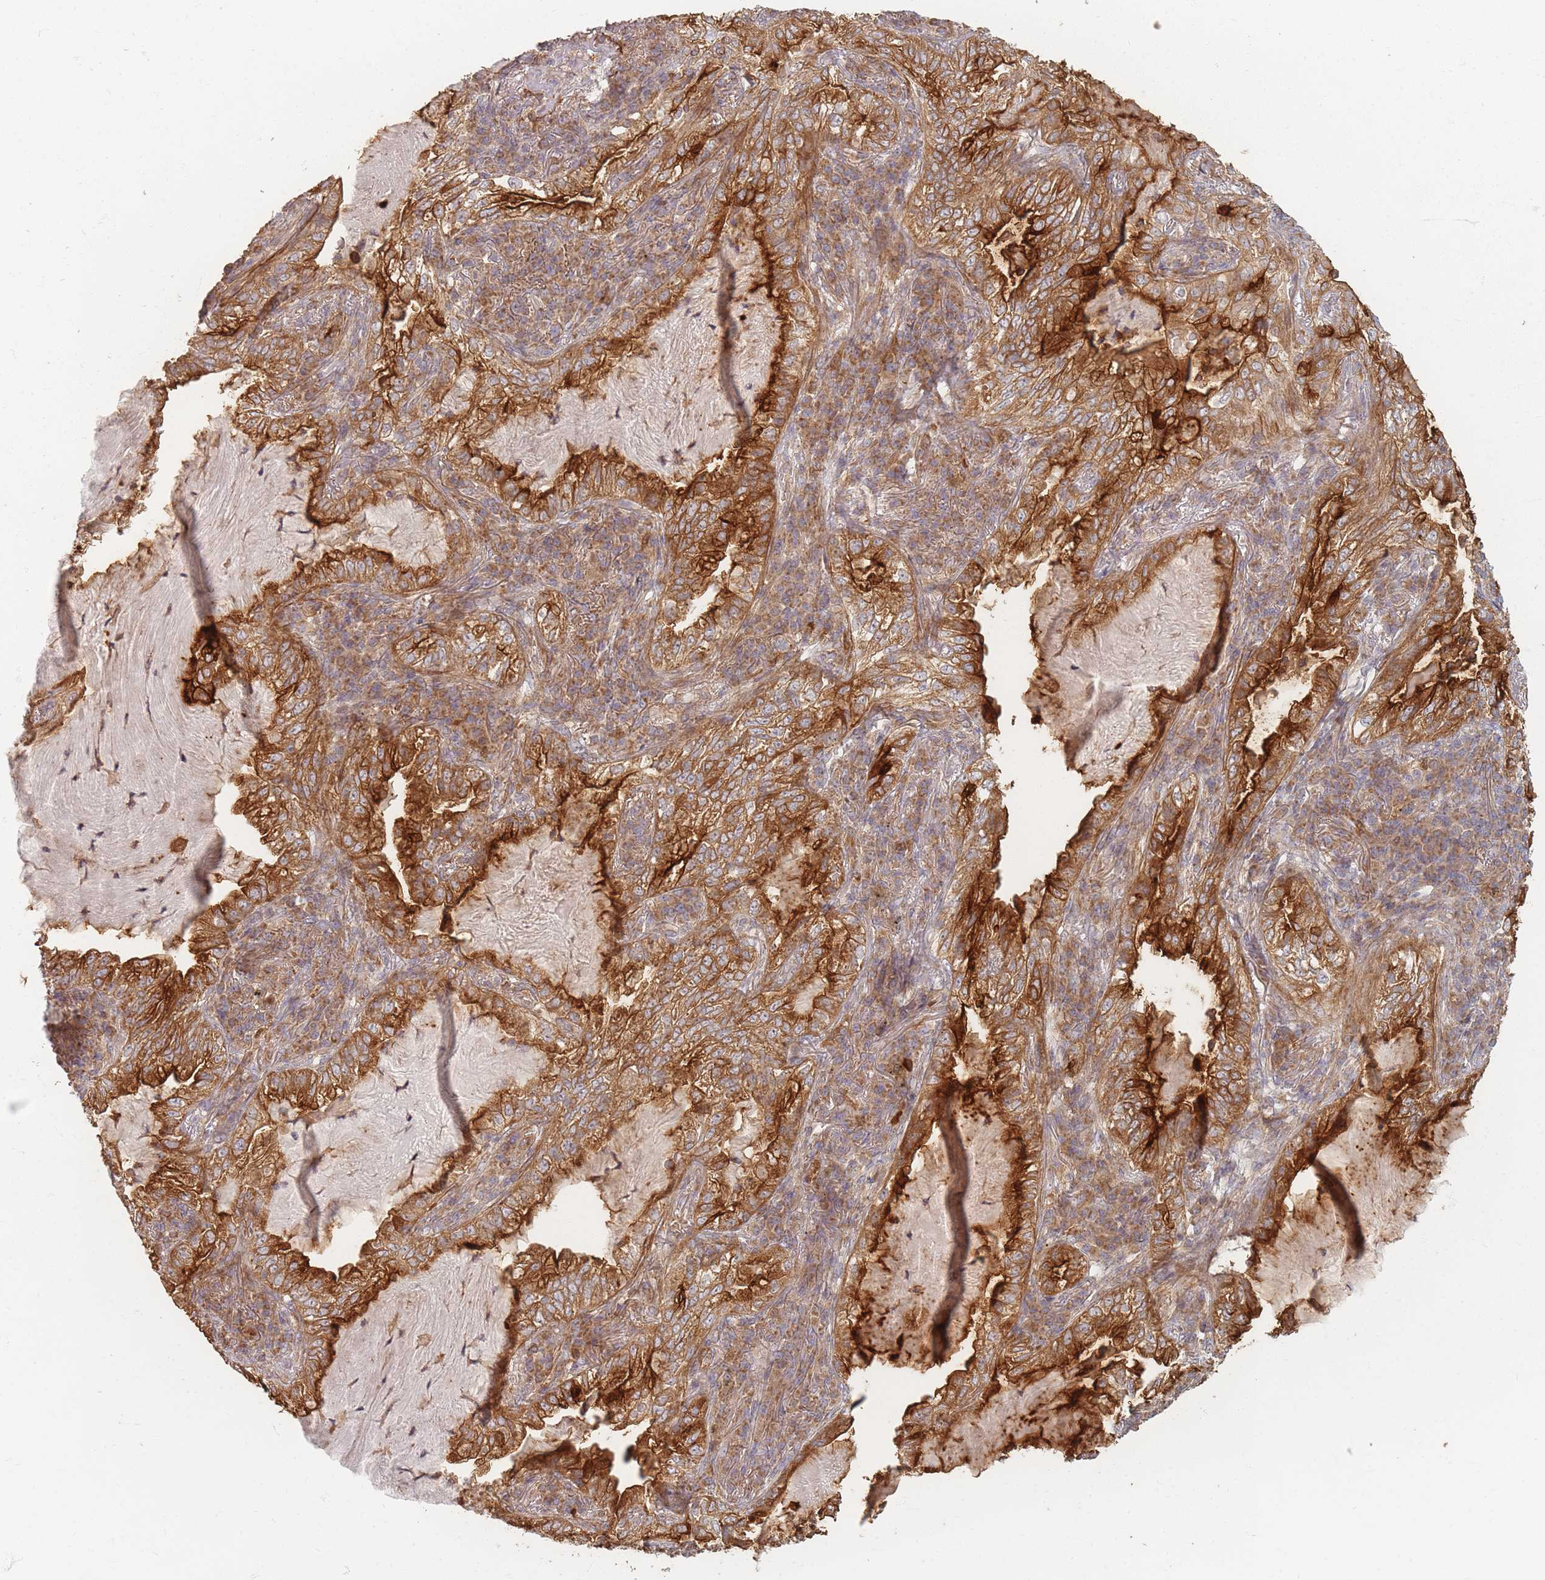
{"staining": {"intensity": "strong", "quantity": ">75%", "location": "cytoplasmic/membranous"}, "tissue": "lung cancer", "cell_type": "Tumor cells", "image_type": "cancer", "snomed": [{"axis": "morphology", "description": "Adenocarcinoma, NOS"}, {"axis": "topography", "description": "Lung"}], "caption": "Lung adenocarcinoma stained for a protein shows strong cytoplasmic/membranous positivity in tumor cells.", "gene": "MRPS6", "patient": {"sex": "female", "age": 73}}